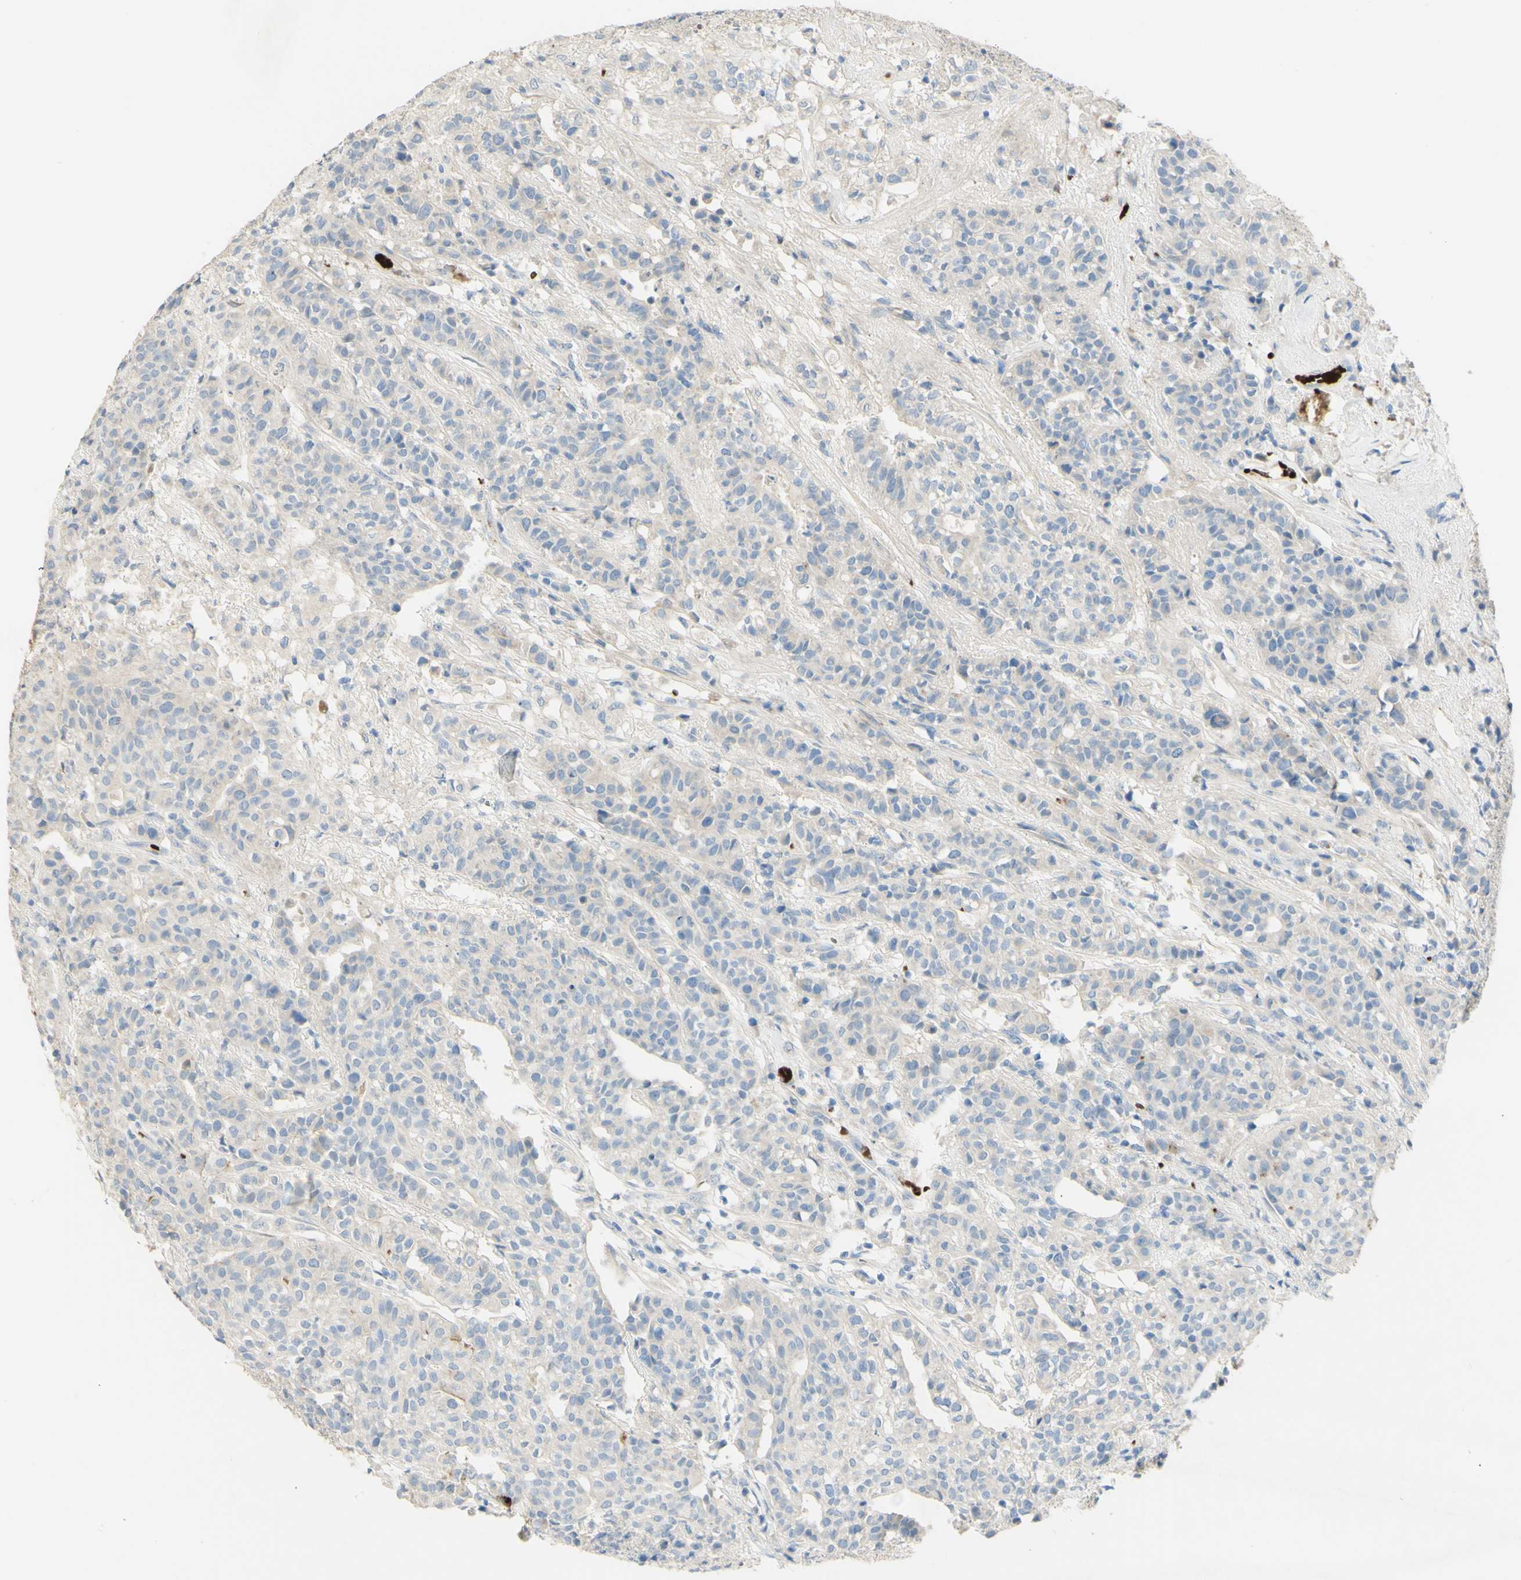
{"staining": {"intensity": "negative", "quantity": "none", "location": "none"}, "tissue": "head and neck cancer", "cell_type": "Tumor cells", "image_type": "cancer", "snomed": [{"axis": "morphology", "description": "Adenocarcinoma, NOS"}, {"axis": "topography", "description": "Salivary gland"}, {"axis": "topography", "description": "Head-Neck"}], "caption": "Protein analysis of head and neck cancer (adenocarcinoma) exhibits no significant expression in tumor cells.", "gene": "GAN", "patient": {"sex": "female", "age": 65}}